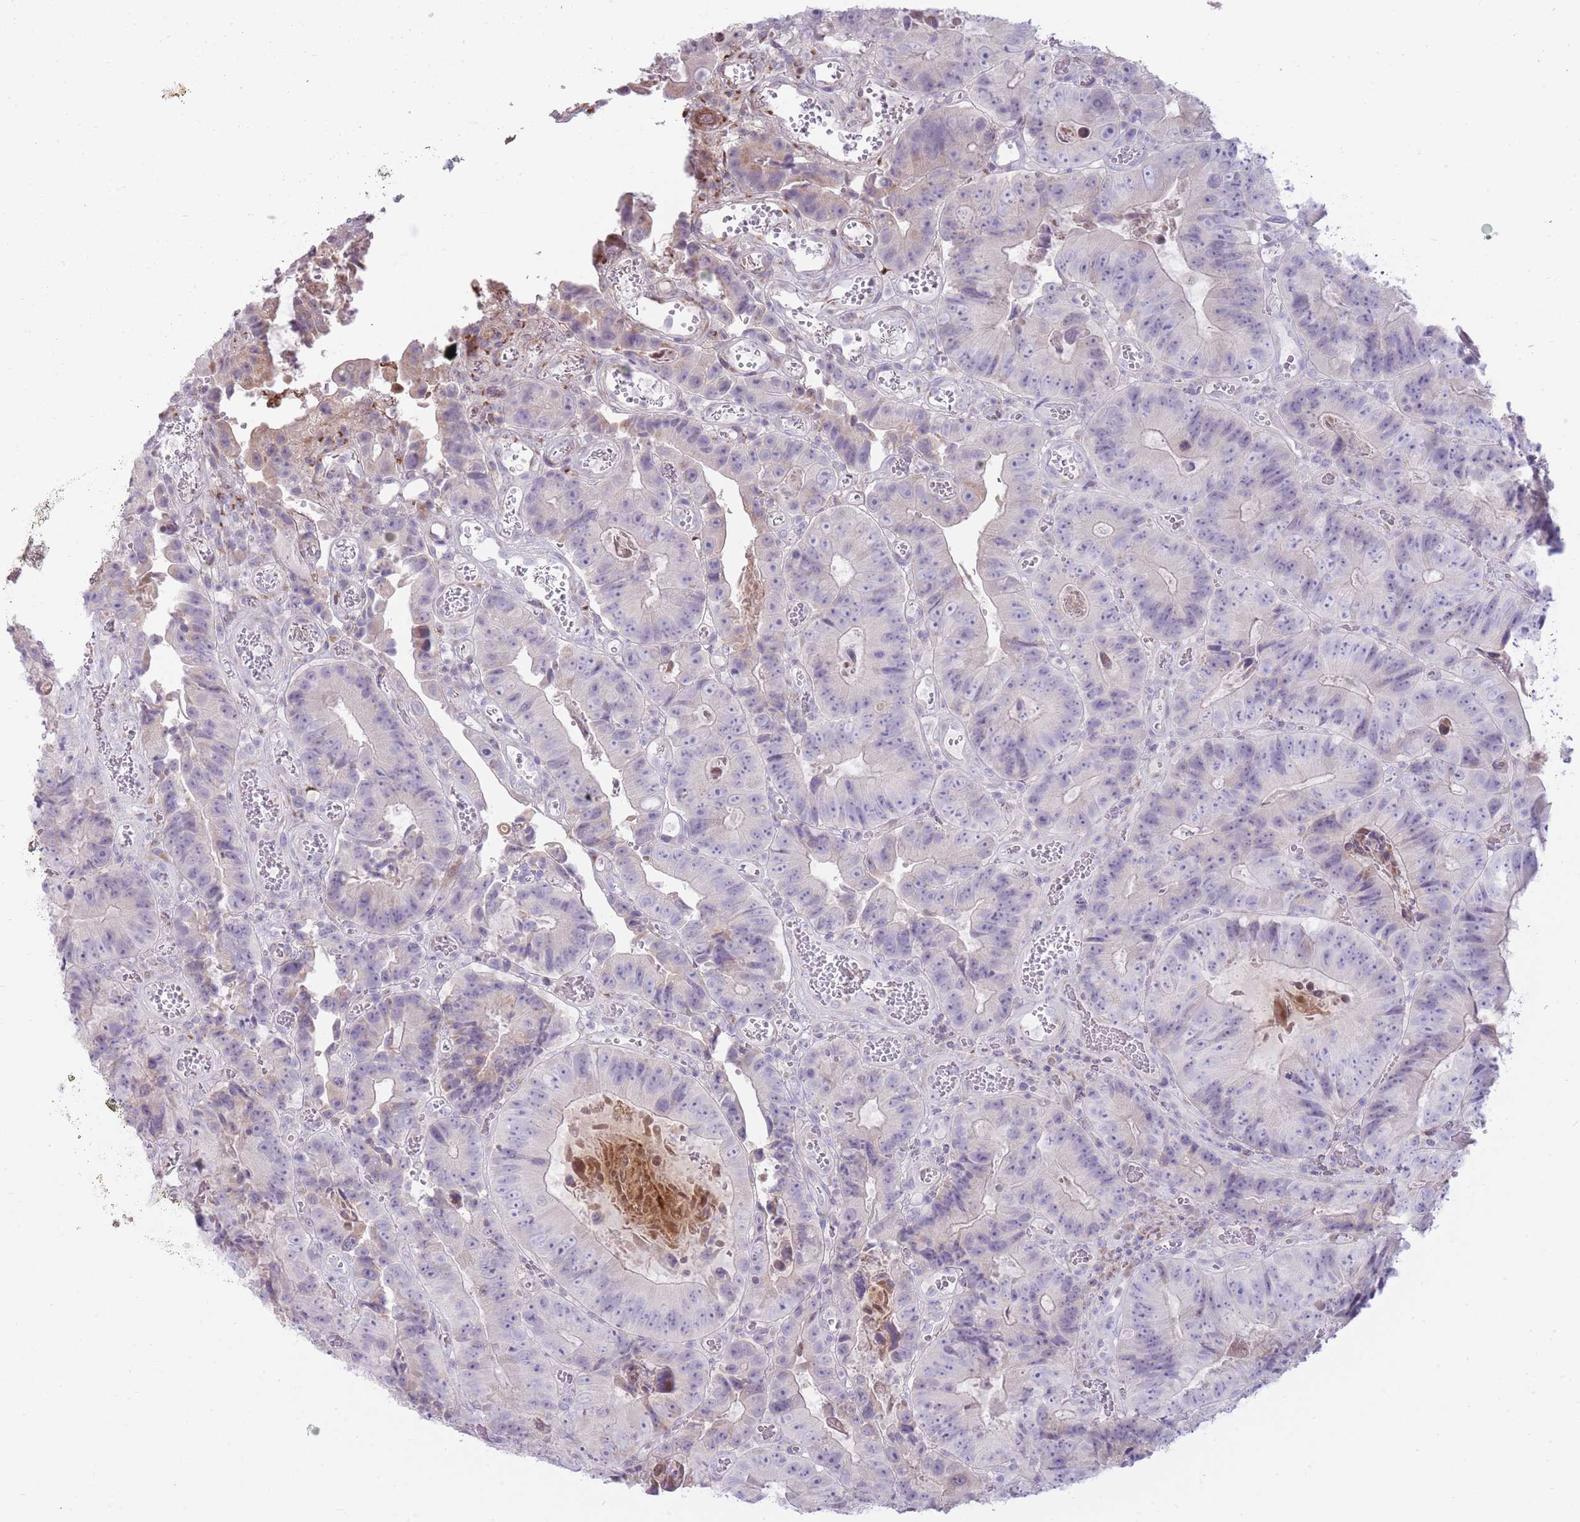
{"staining": {"intensity": "negative", "quantity": "none", "location": "none"}, "tissue": "colorectal cancer", "cell_type": "Tumor cells", "image_type": "cancer", "snomed": [{"axis": "morphology", "description": "Adenocarcinoma, NOS"}, {"axis": "topography", "description": "Colon"}], "caption": "IHC image of colorectal cancer stained for a protein (brown), which demonstrates no expression in tumor cells. Nuclei are stained in blue.", "gene": "PPP3R2", "patient": {"sex": "female", "age": 86}}